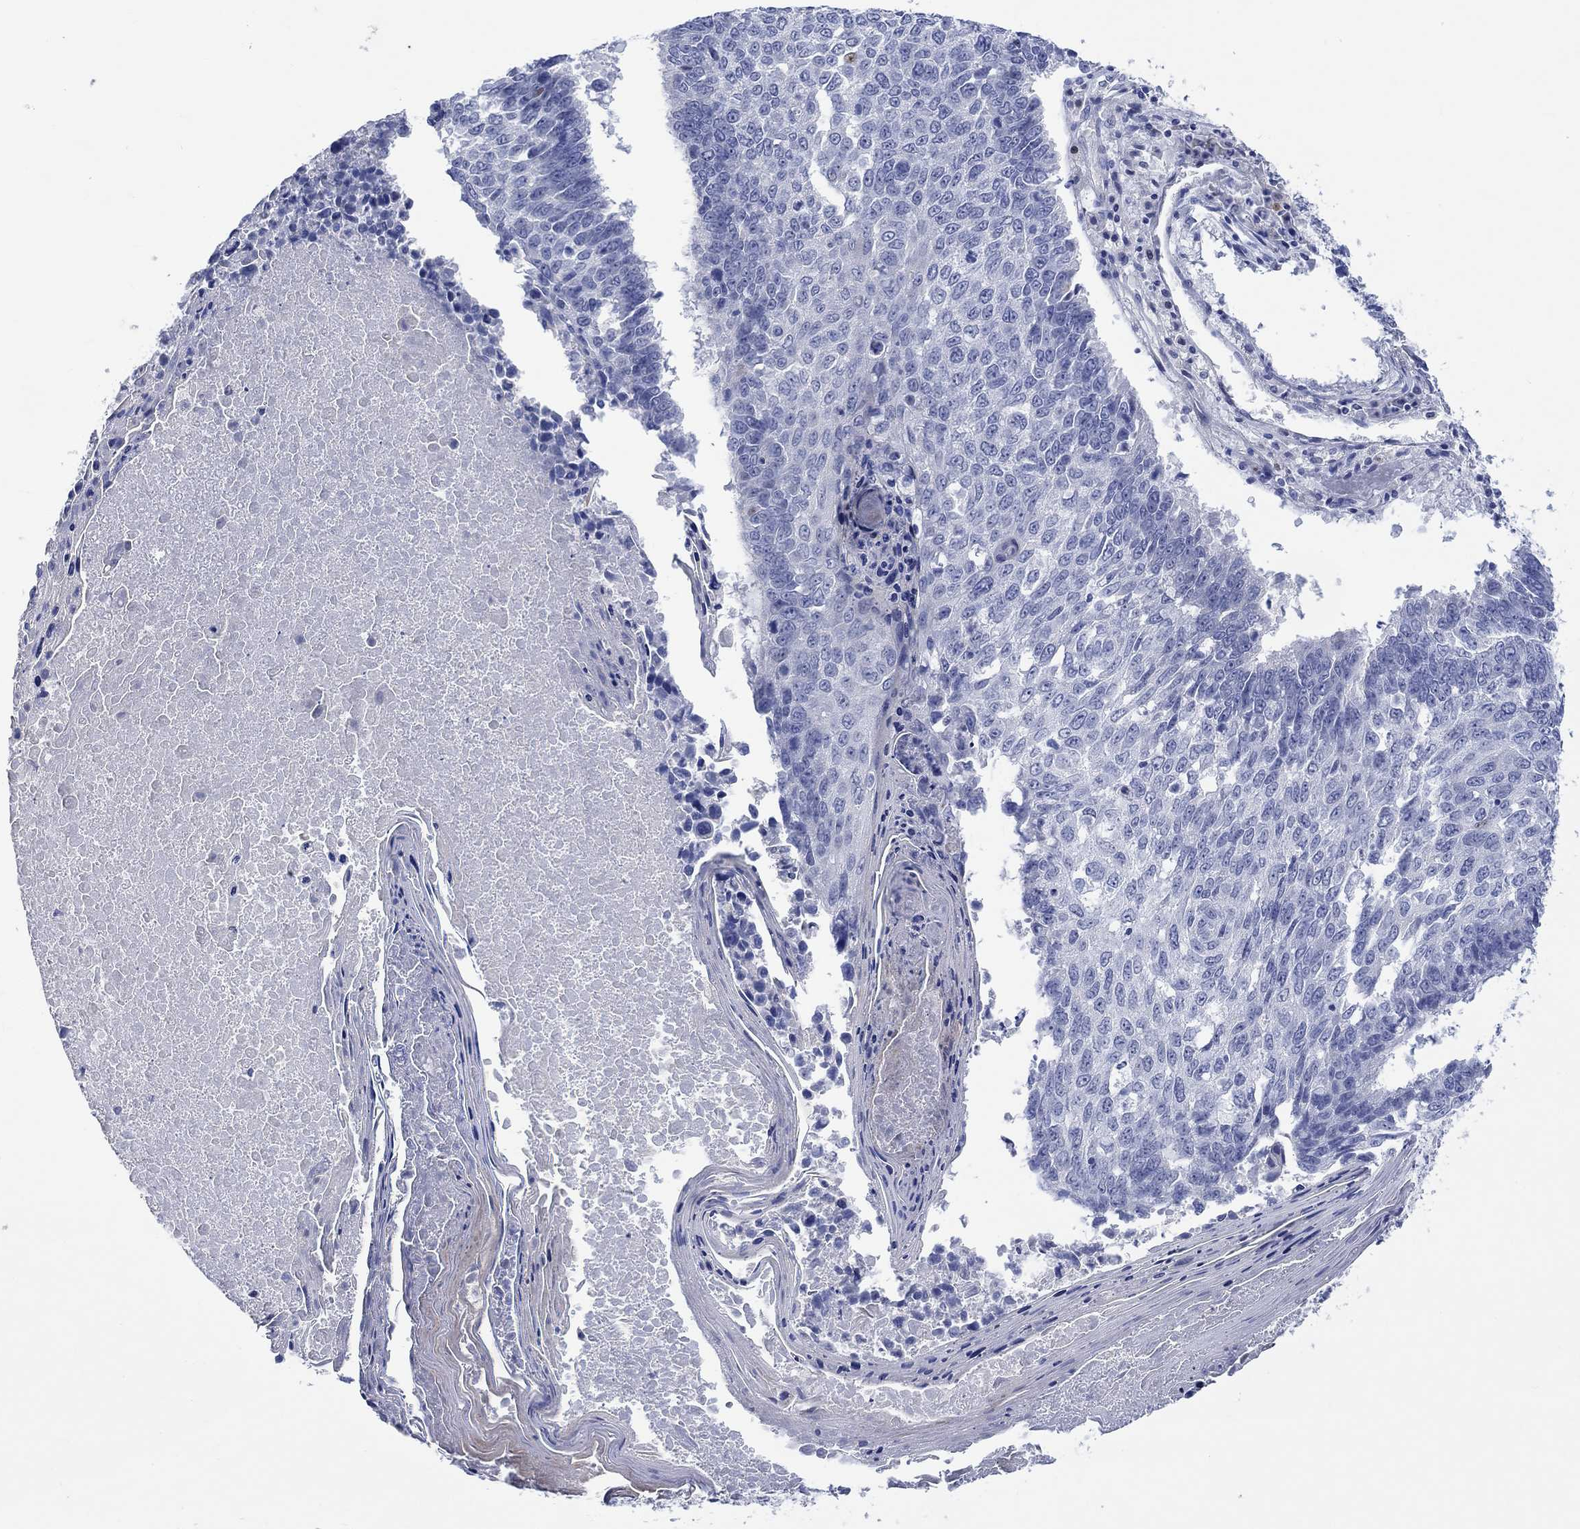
{"staining": {"intensity": "negative", "quantity": "none", "location": "none"}, "tissue": "lung cancer", "cell_type": "Tumor cells", "image_type": "cancer", "snomed": [{"axis": "morphology", "description": "Squamous cell carcinoma, NOS"}, {"axis": "topography", "description": "Lung"}], "caption": "Tumor cells show no significant staining in lung squamous cell carcinoma. (DAB immunohistochemistry (IHC) visualized using brightfield microscopy, high magnification).", "gene": "DLK1", "patient": {"sex": "male", "age": 73}}